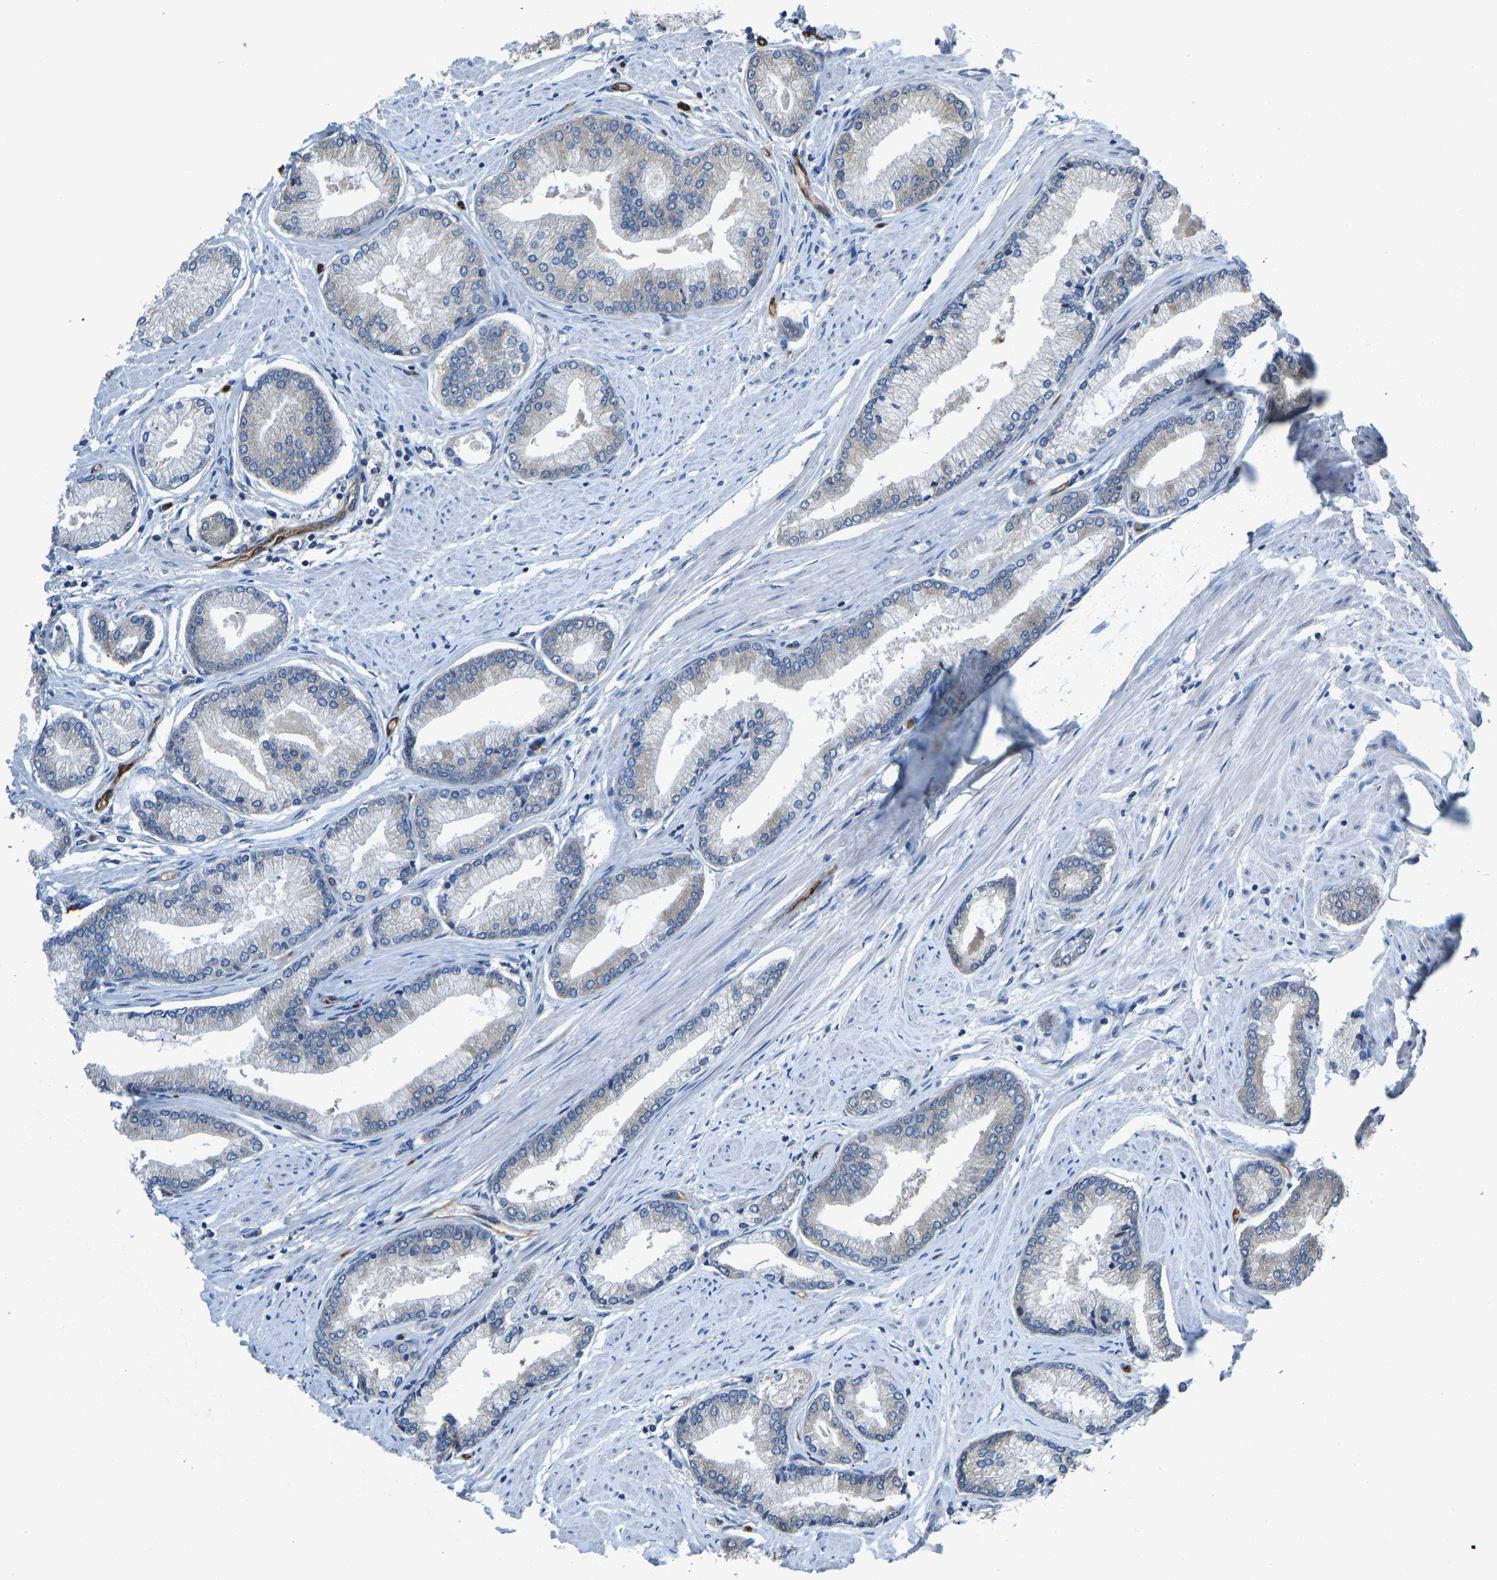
{"staining": {"intensity": "negative", "quantity": "none", "location": "none"}, "tissue": "prostate cancer", "cell_type": "Tumor cells", "image_type": "cancer", "snomed": [{"axis": "morphology", "description": "Adenocarcinoma, High grade"}, {"axis": "topography", "description": "Prostate"}], "caption": "High-grade adenocarcinoma (prostate) was stained to show a protein in brown. There is no significant expression in tumor cells.", "gene": "CCT8", "patient": {"sex": "male", "age": 61}}